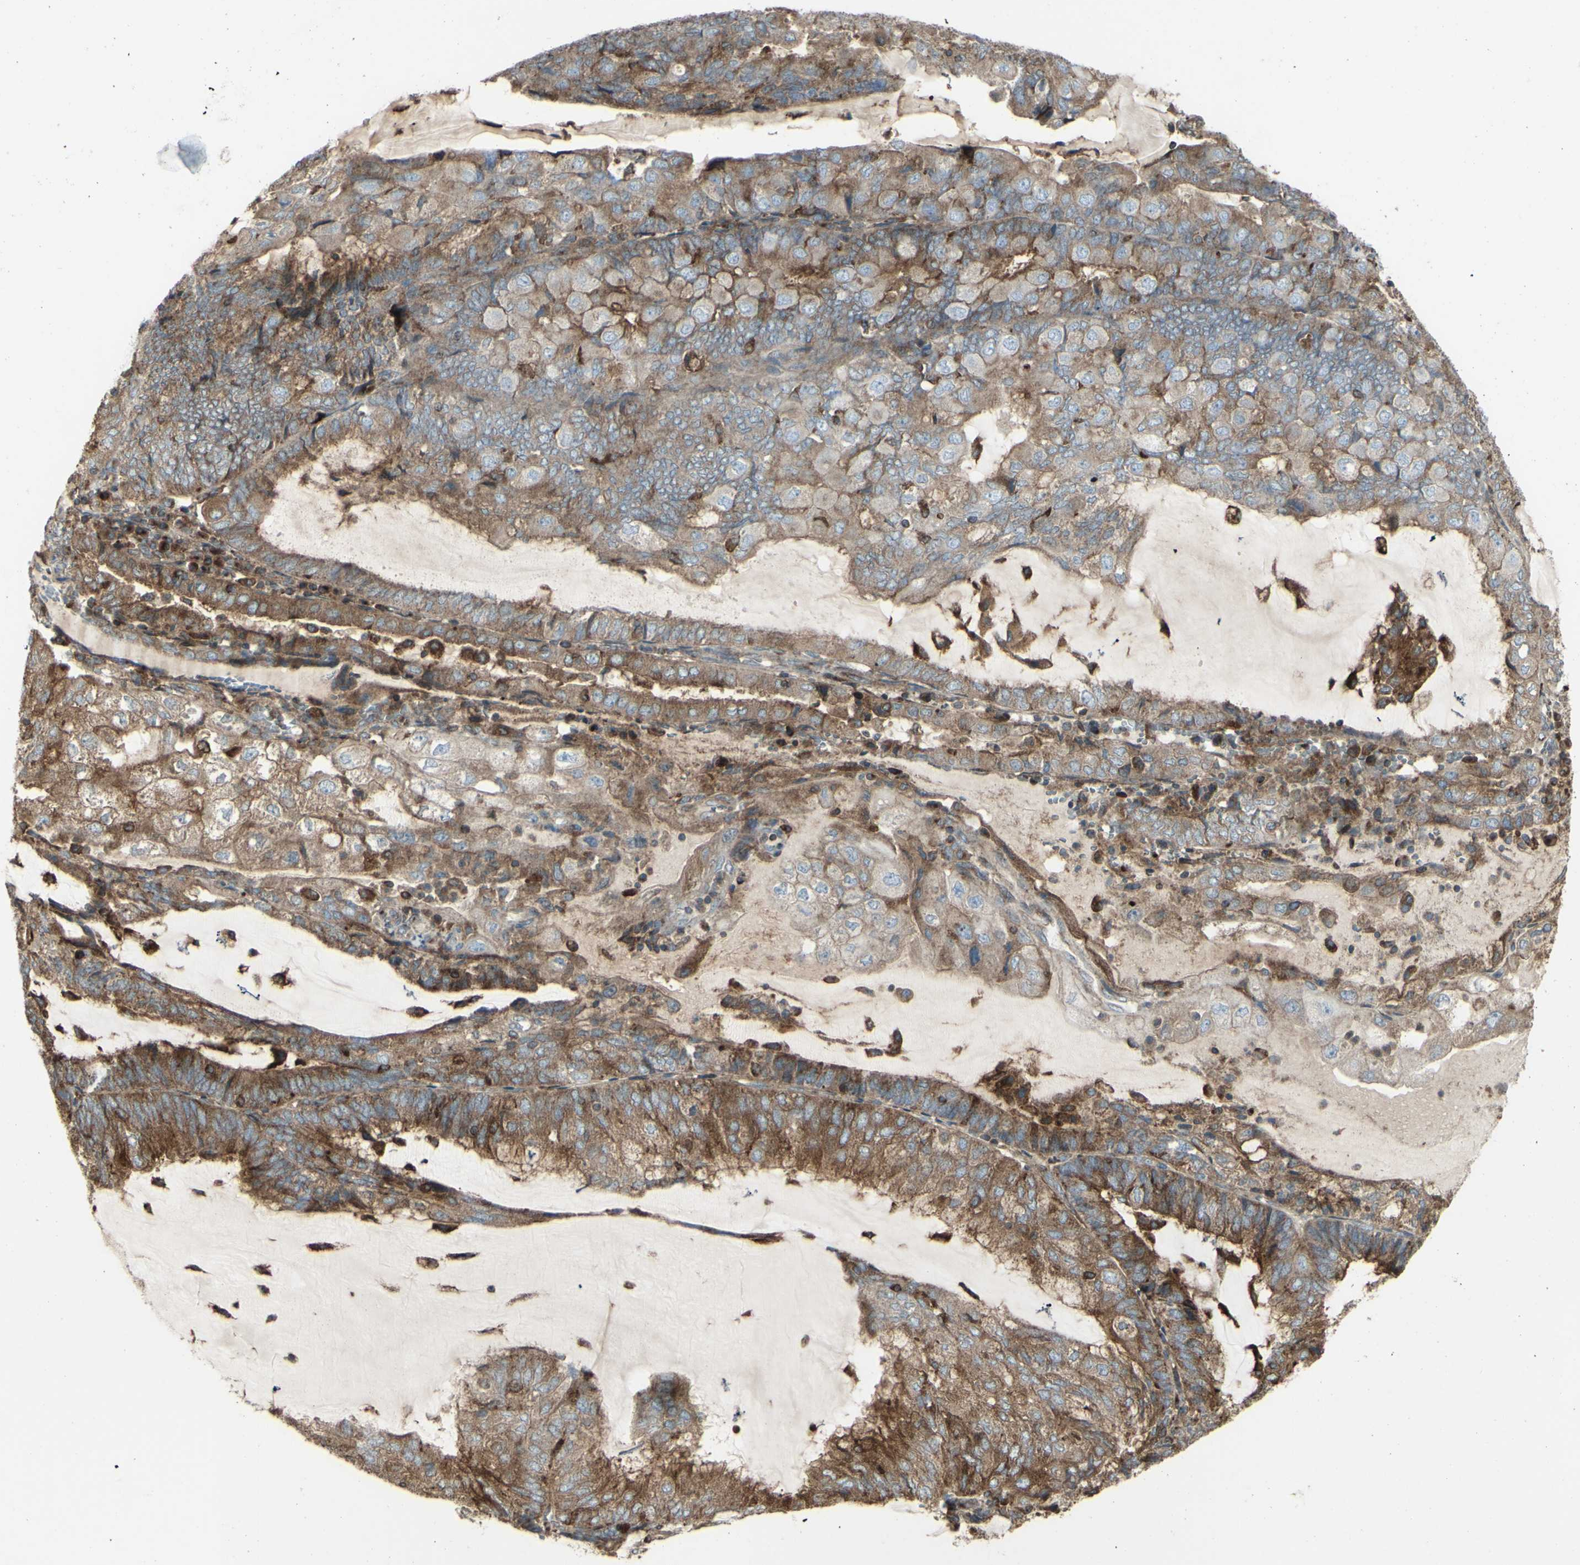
{"staining": {"intensity": "moderate", "quantity": ">75%", "location": "cytoplasmic/membranous"}, "tissue": "endometrial cancer", "cell_type": "Tumor cells", "image_type": "cancer", "snomed": [{"axis": "morphology", "description": "Adenocarcinoma, NOS"}, {"axis": "topography", "description": "Endometrium"}], "caption": "This photomicrograph displays endometrial cancer stained with immunohistochemistry to label a protein in brown. The cytoplasmic/membranous of tumor cells show moderate positivity for the protein. Nuclei are counter-stained blue.", "gene": "NAPA", "patient": {"sex": "female", "age": 81}}